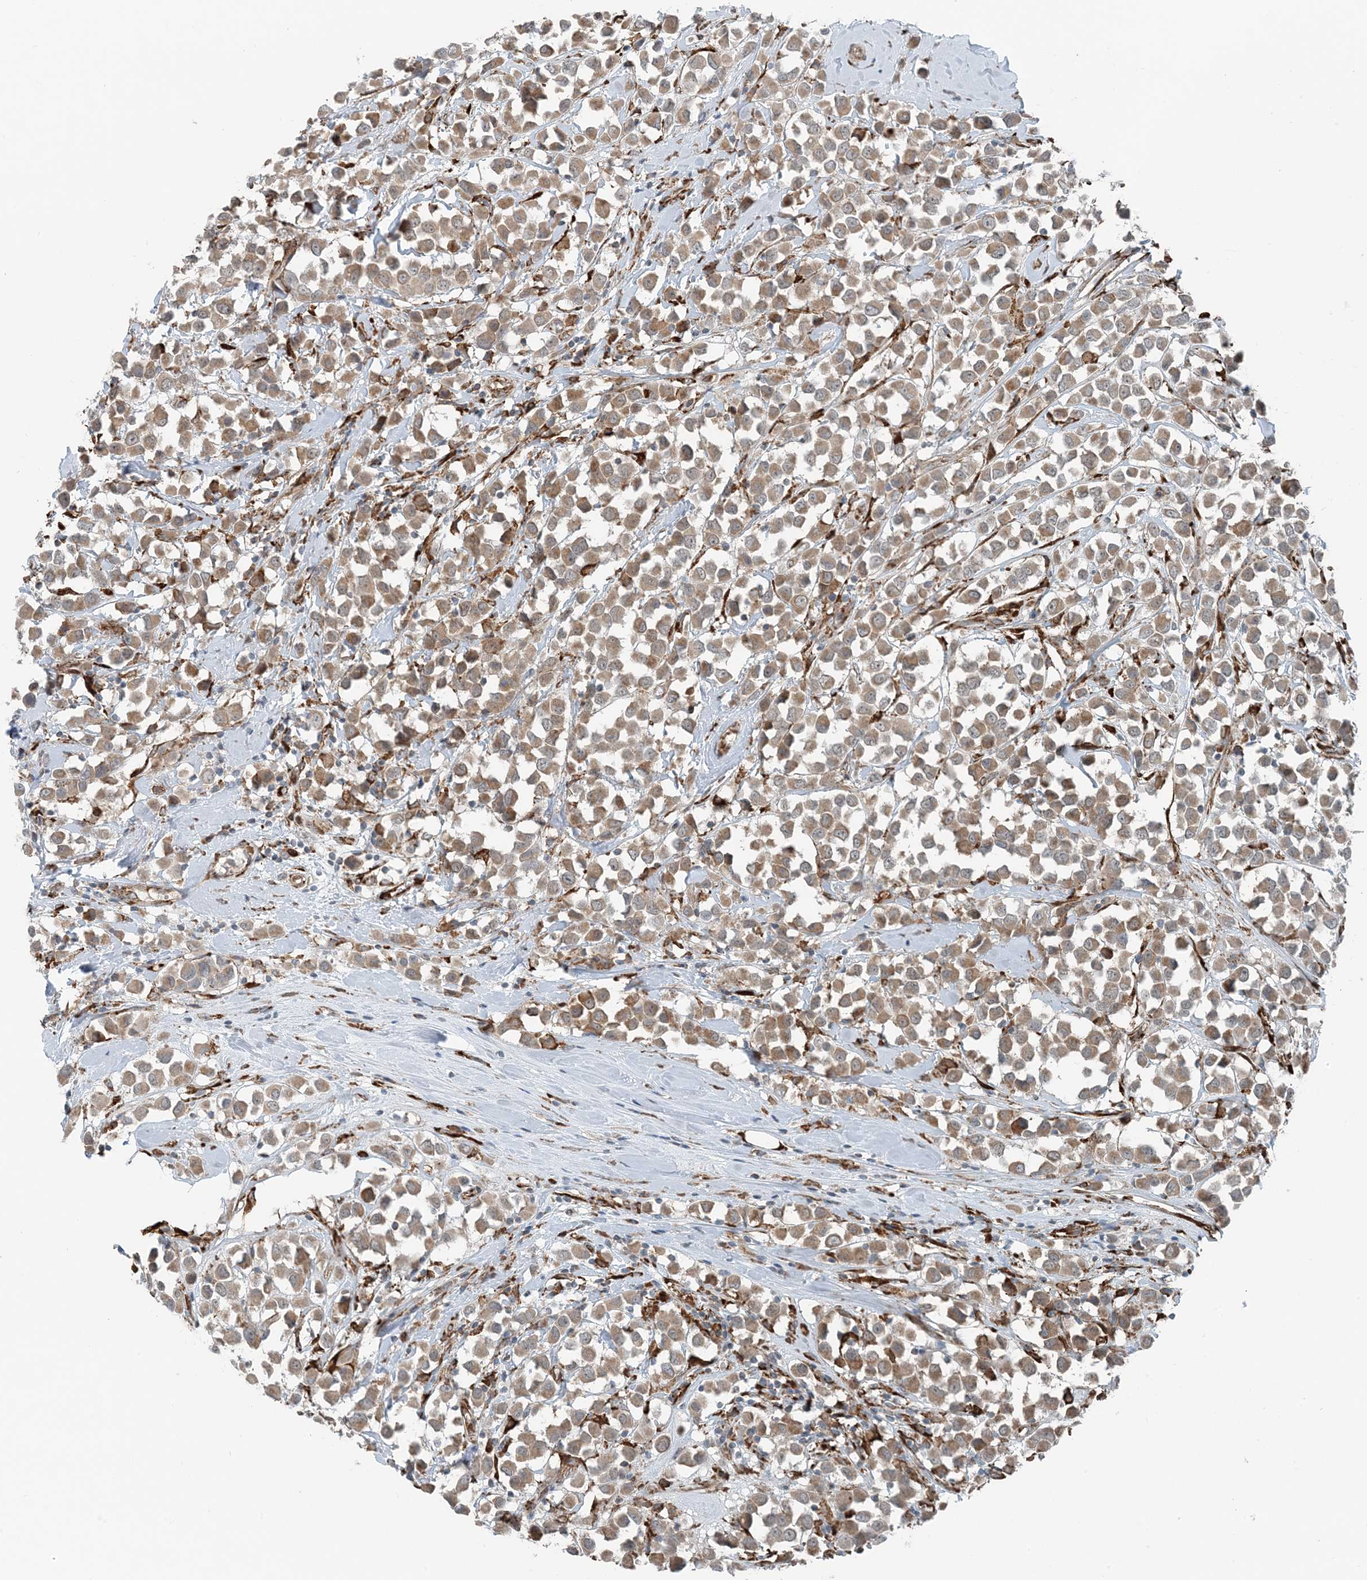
{"staining": {"intensity": "weak", "quantity": ">75%", "location": "cytoplasmic/membranous"}, "tissue": "breast cancer", "cell_type": "Tumor cells", "image_type": "cancer", "snomed": [{"axis": "morphology", "description": "Duct carcinoma"}, {"axis": "topography", "description": "Breast"}], "caption": "Immunohistochemical staining of invasive ductal carcinoma (breast) demonstrates low levels of weak cytoplasmic/membranous protein expression in approximately >75% of tumor cells. (Stains: DAB in brown, nuclei in blue, Microscopy: brightfield microscopy at high magnification).", "gene": "CERKL", "patient": {"sex": "female", "age": 61}}